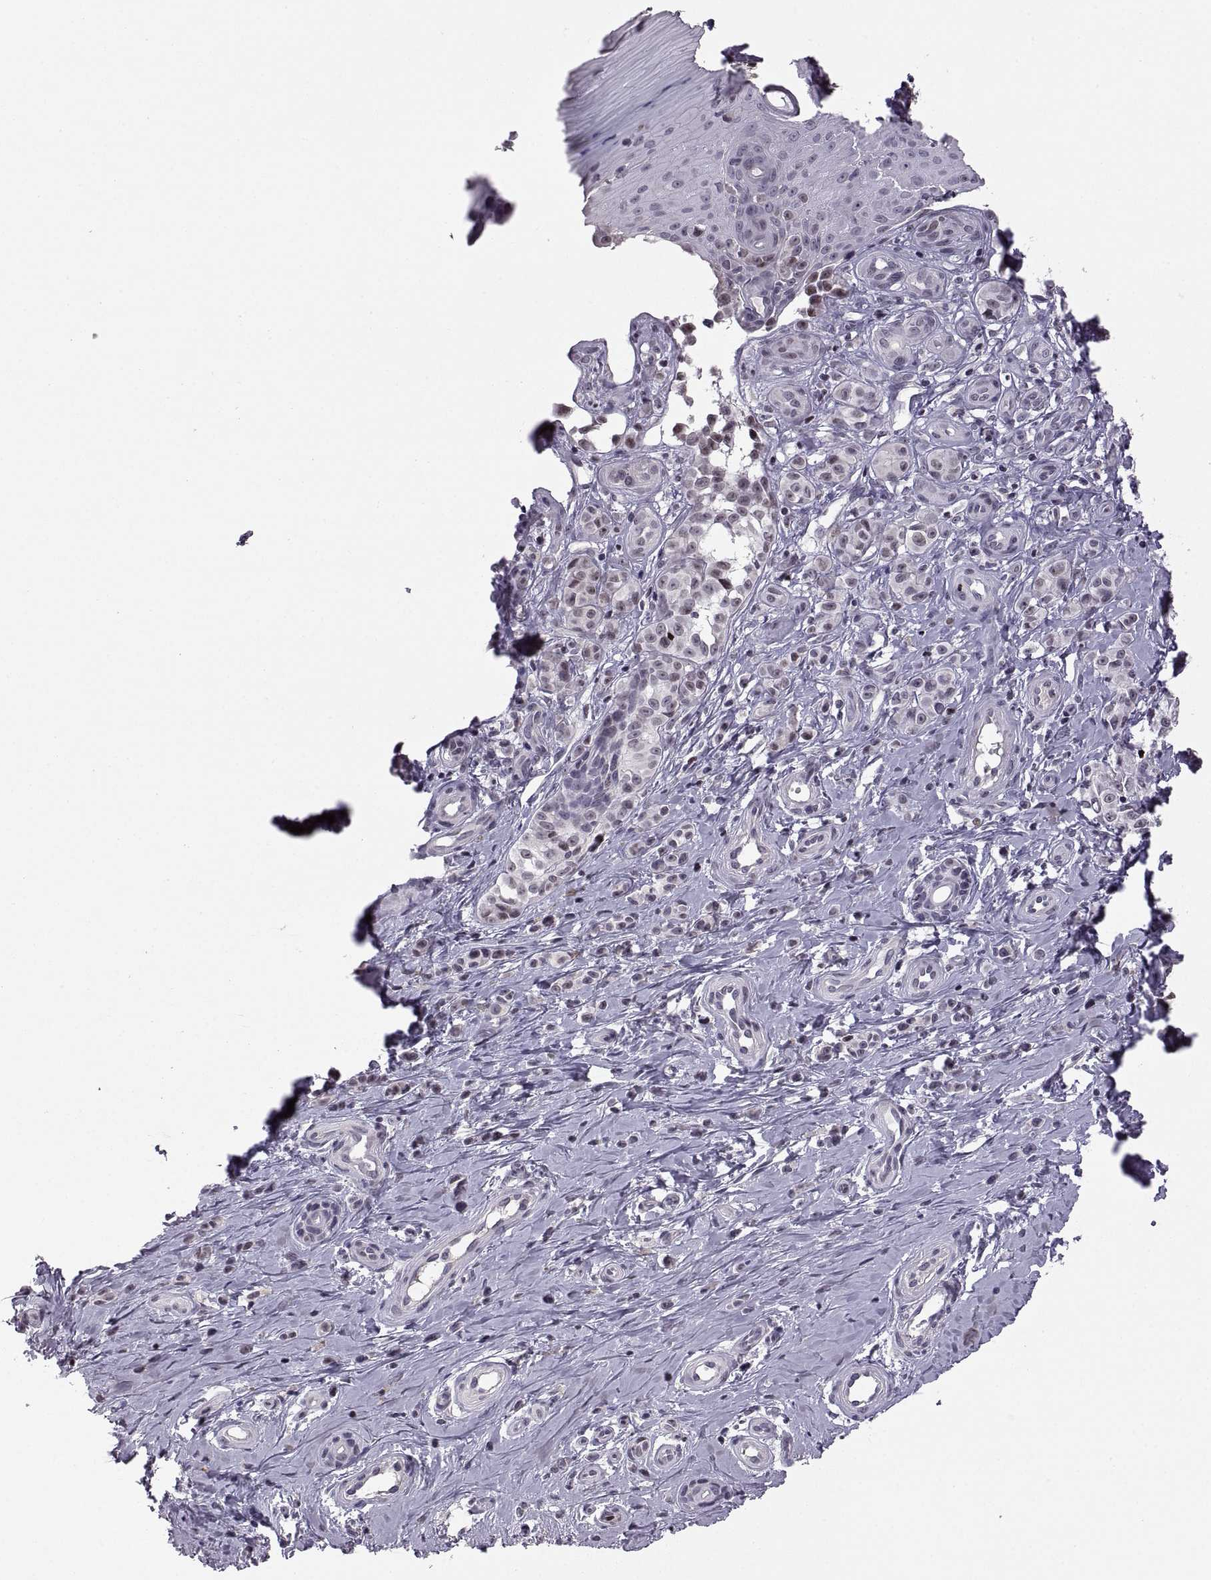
{"staining": {"intensity": "negative", "quantity": "none", "location": "none"}, "tissue": "melanoma", "cell_type": "Tumor cells", "image_type": "cancer", "snomed": [{"axis": "morphology", "description": "Malignant melanoma, NOS"}, {"axis": "topography", "description": "Skin"}], "caption": "Tumor cells are negative for brown protein staining in melanoma. (DAB immunohistochemistry (IHC), high magnification).", "gene": "NEK2", "patient": {"sex": "female", "age": 76}}